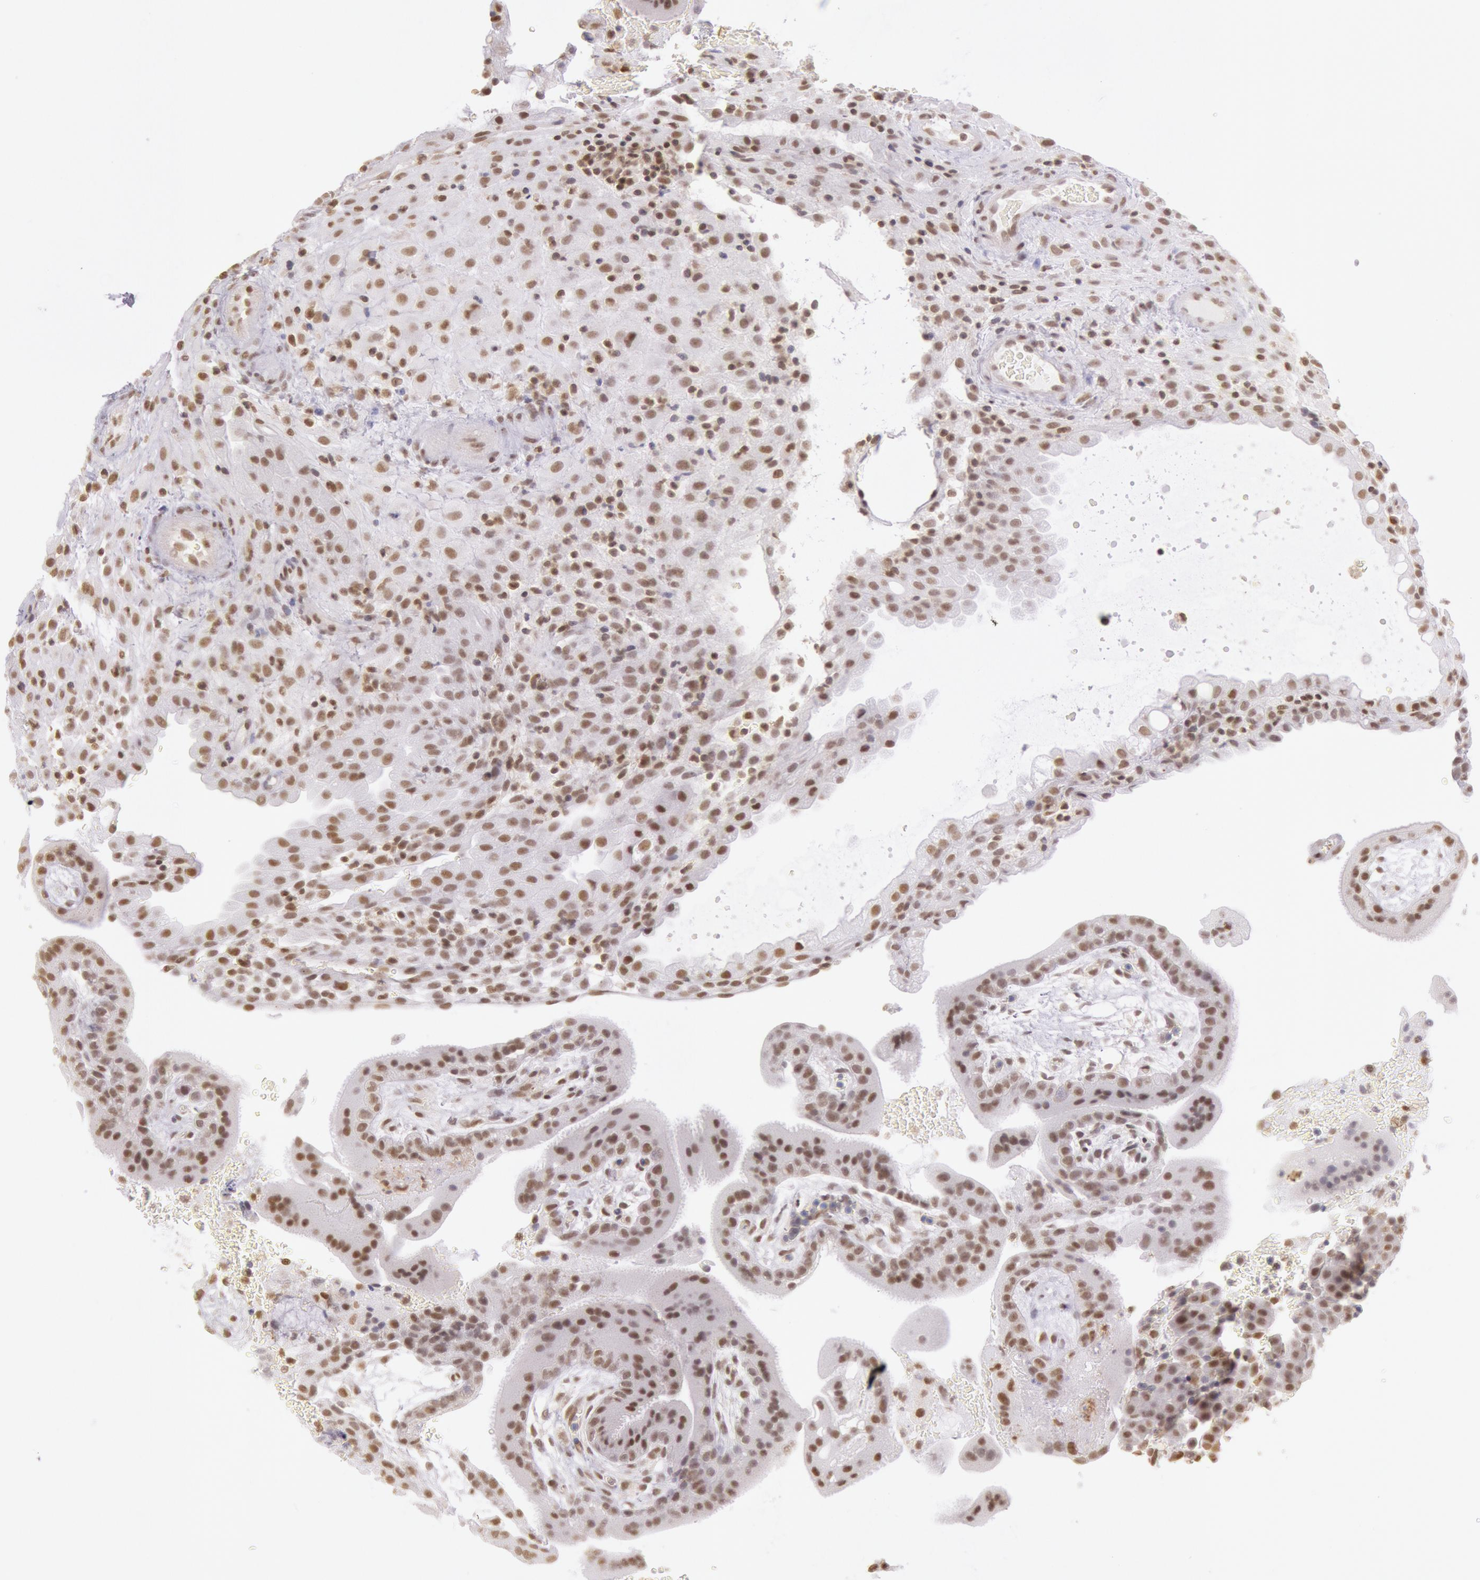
{"staining": {"intensity": "moderate", "quantity": ">75%", "location": "nuclear"}, "tissue": "placenta", "cell_type": "Decidual cells", "image_type": "normal", "snomed": [{"axis": "morphology", "description": "Normal tissue, NOS"}, {"axis": "topography", "description": "Placenta"}], "caption": "DAB (3,3'-diaminobenzidine) immunohistochemical staining of unremarkable human placenta displays moderate nuclear protein expression in approximately >75% of decidual cells.", "gene": "HIF1A", "patient": {"sex": "female", "age": 19}}